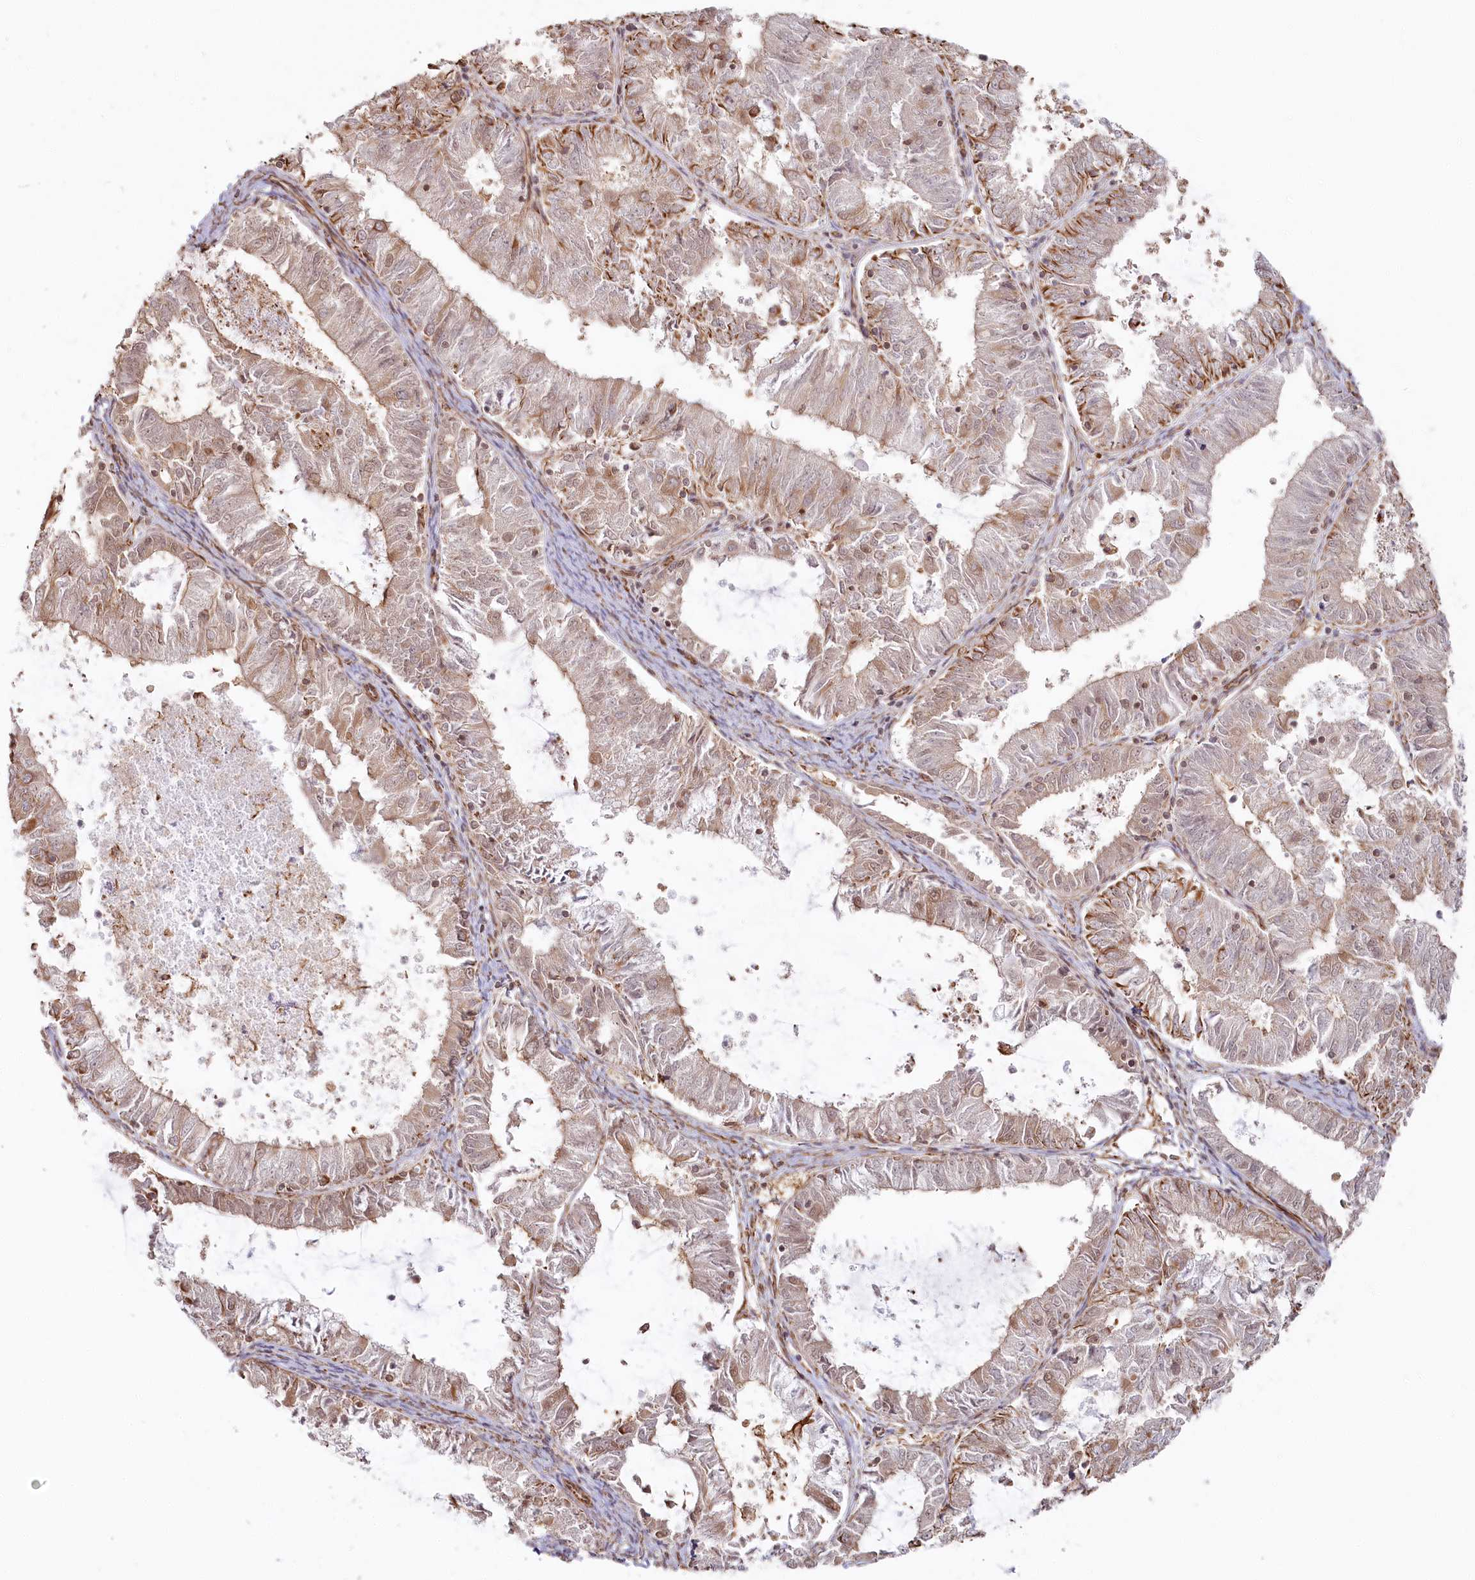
{"staining": {"intensity": "moderate", "quantity": "<25%", "location": "cytoplasmic/membranous"}, "tissue": "endometrial cancer", "cell_type": "Tumor cells", "image_type": "cancer", "snomed": [{"axis": "morphology", "description": "Adenocarcinoma, NOS"}, {"axis": "topography", "description": "Endometrium"}], "caption": "Protein expression analysis of adenocarcinoma (endometrial) demonstrates moderate cytoplasmic/membranous staining in about <25% of tumor cells.", "gene": "TTC1", "patient": {"sex": "female", "age": 57}}